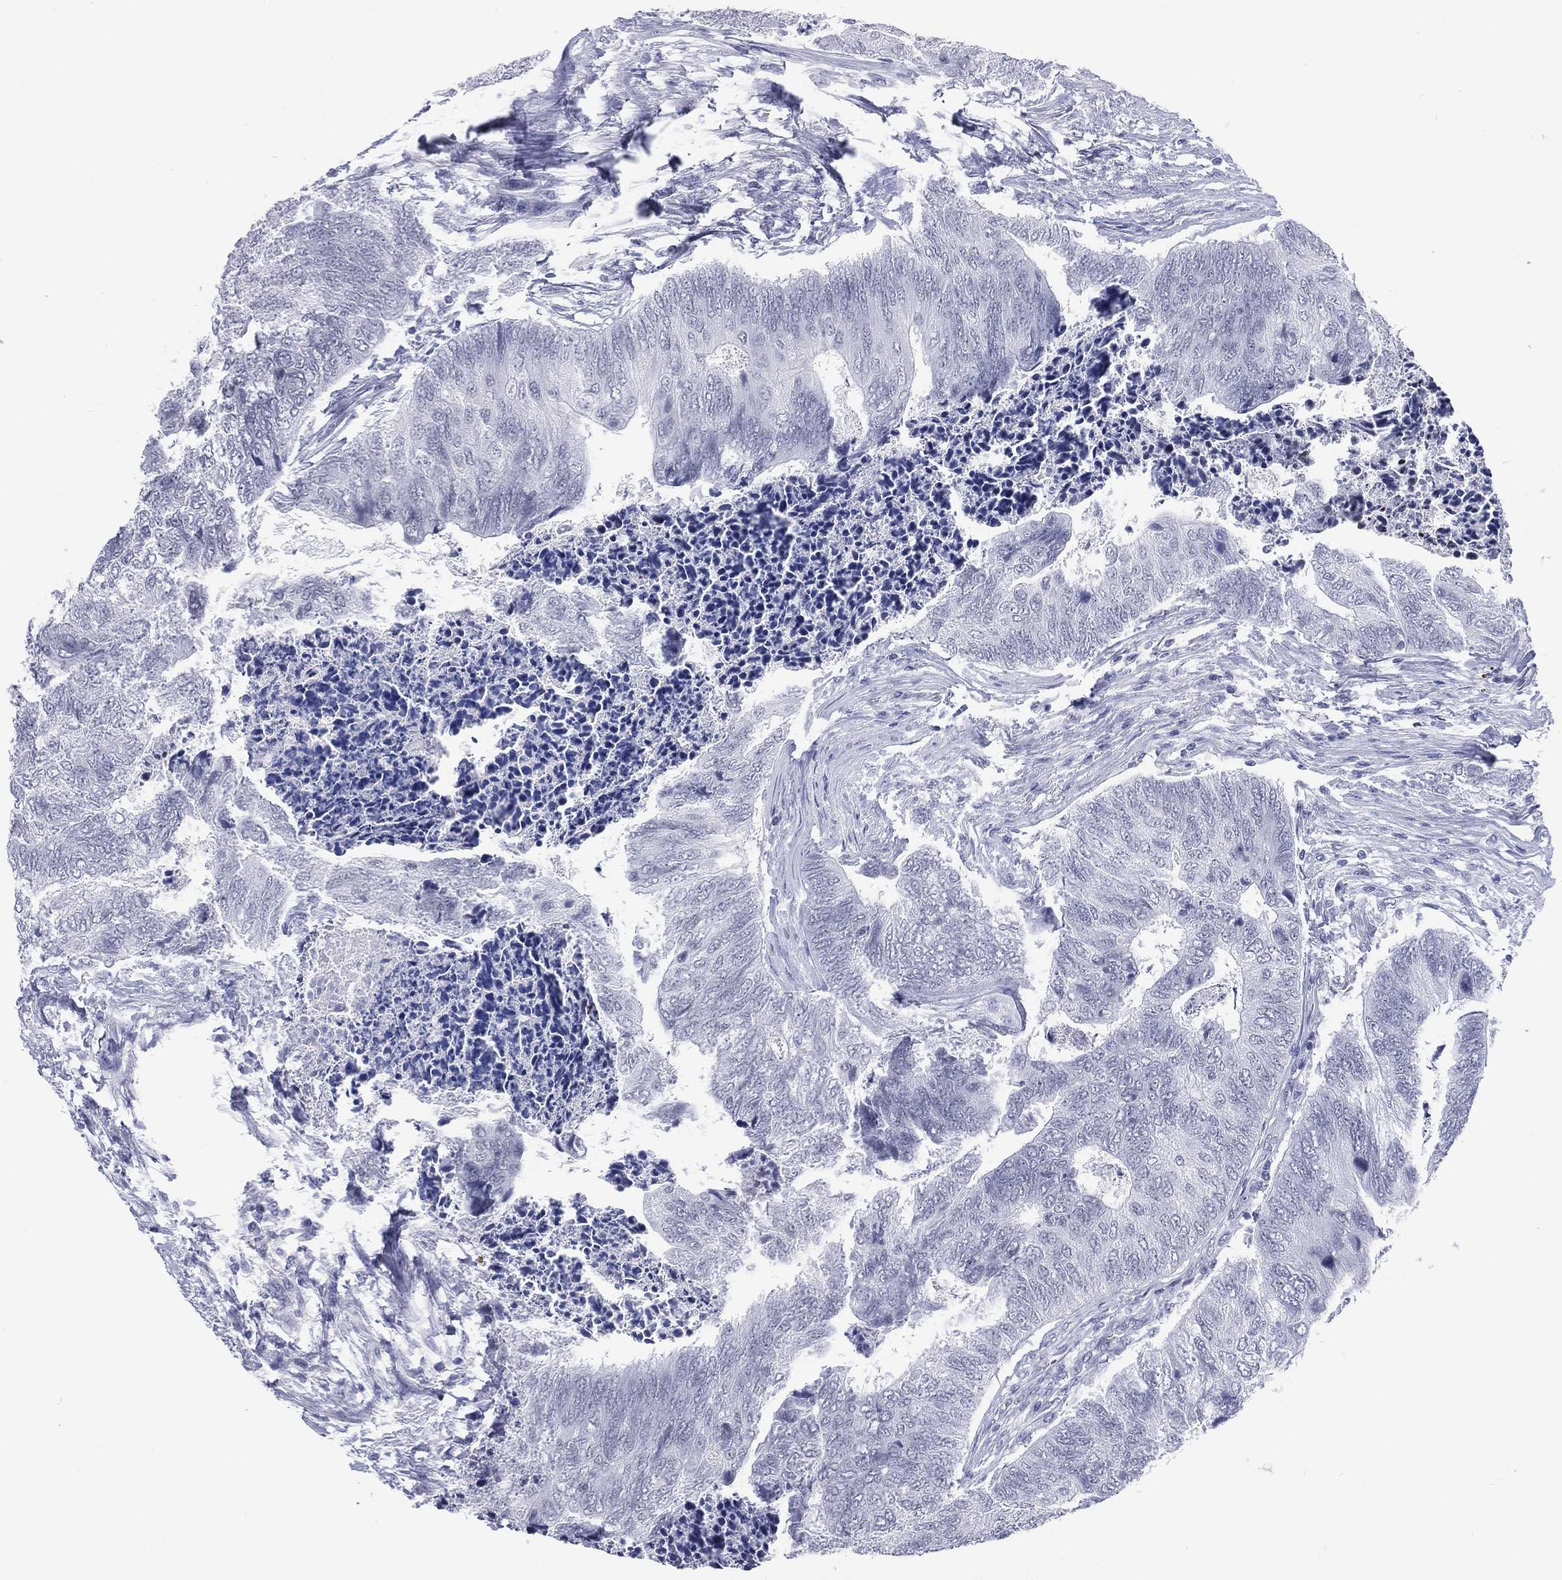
{"staining": {"intensity": "negative", "quantity": "none", "location": "none"}, "tissue": "colorectal cancer", "cell_type": "Tumor cells", "image_type": "cancer", "snomed": [{"axis": "morphology", "description": "Adenocarcinoma, NOS"}, {"axis": "topography", "description": "Colon"}], "caption": "The histopathology image demonstrates no significant positivity in tumor cells of colorectal adenocarcinoma.", "gene": "SSX1", "patient": {"sex": "female", "age": 67}}